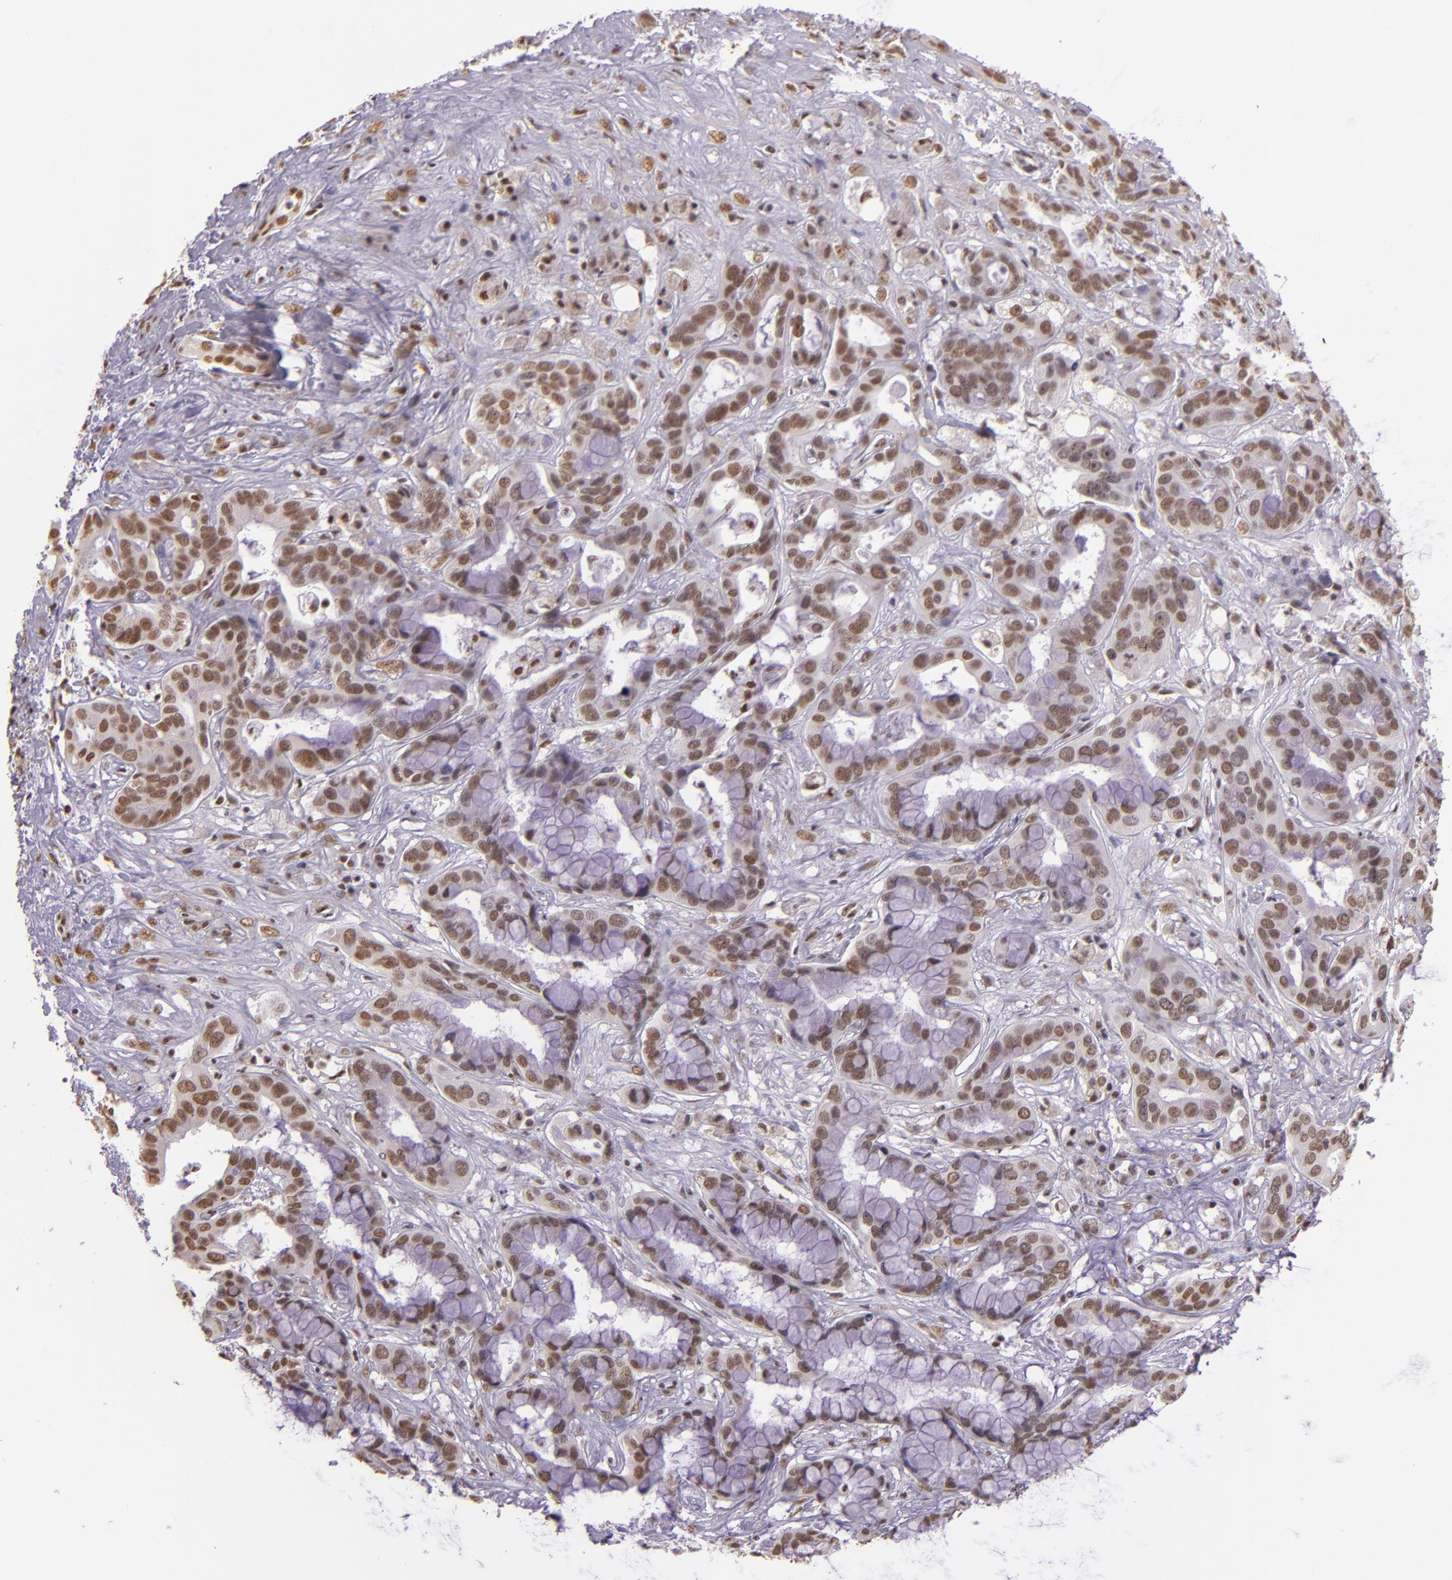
{"staining": {"intensity": "moderate", "quantity": ">75%", "location": "nuclear"}, "tissue": "liver cancer", "cell_type": "Tumor cells", "image_type": "cancer", "snomed": [{"axis": "morphology", "description": "Cholangiocarcinoma"}, {"axis": "topography", "description": "Liver"}], "caption": "Immunohistochemistry of human liver cancer (cholangiocarcinoma) displays medium levels of moderate nuclear staining in about >75% of tumor cells.", "gene": "USF1", "patient": {"sex": "female", "age": 65}}